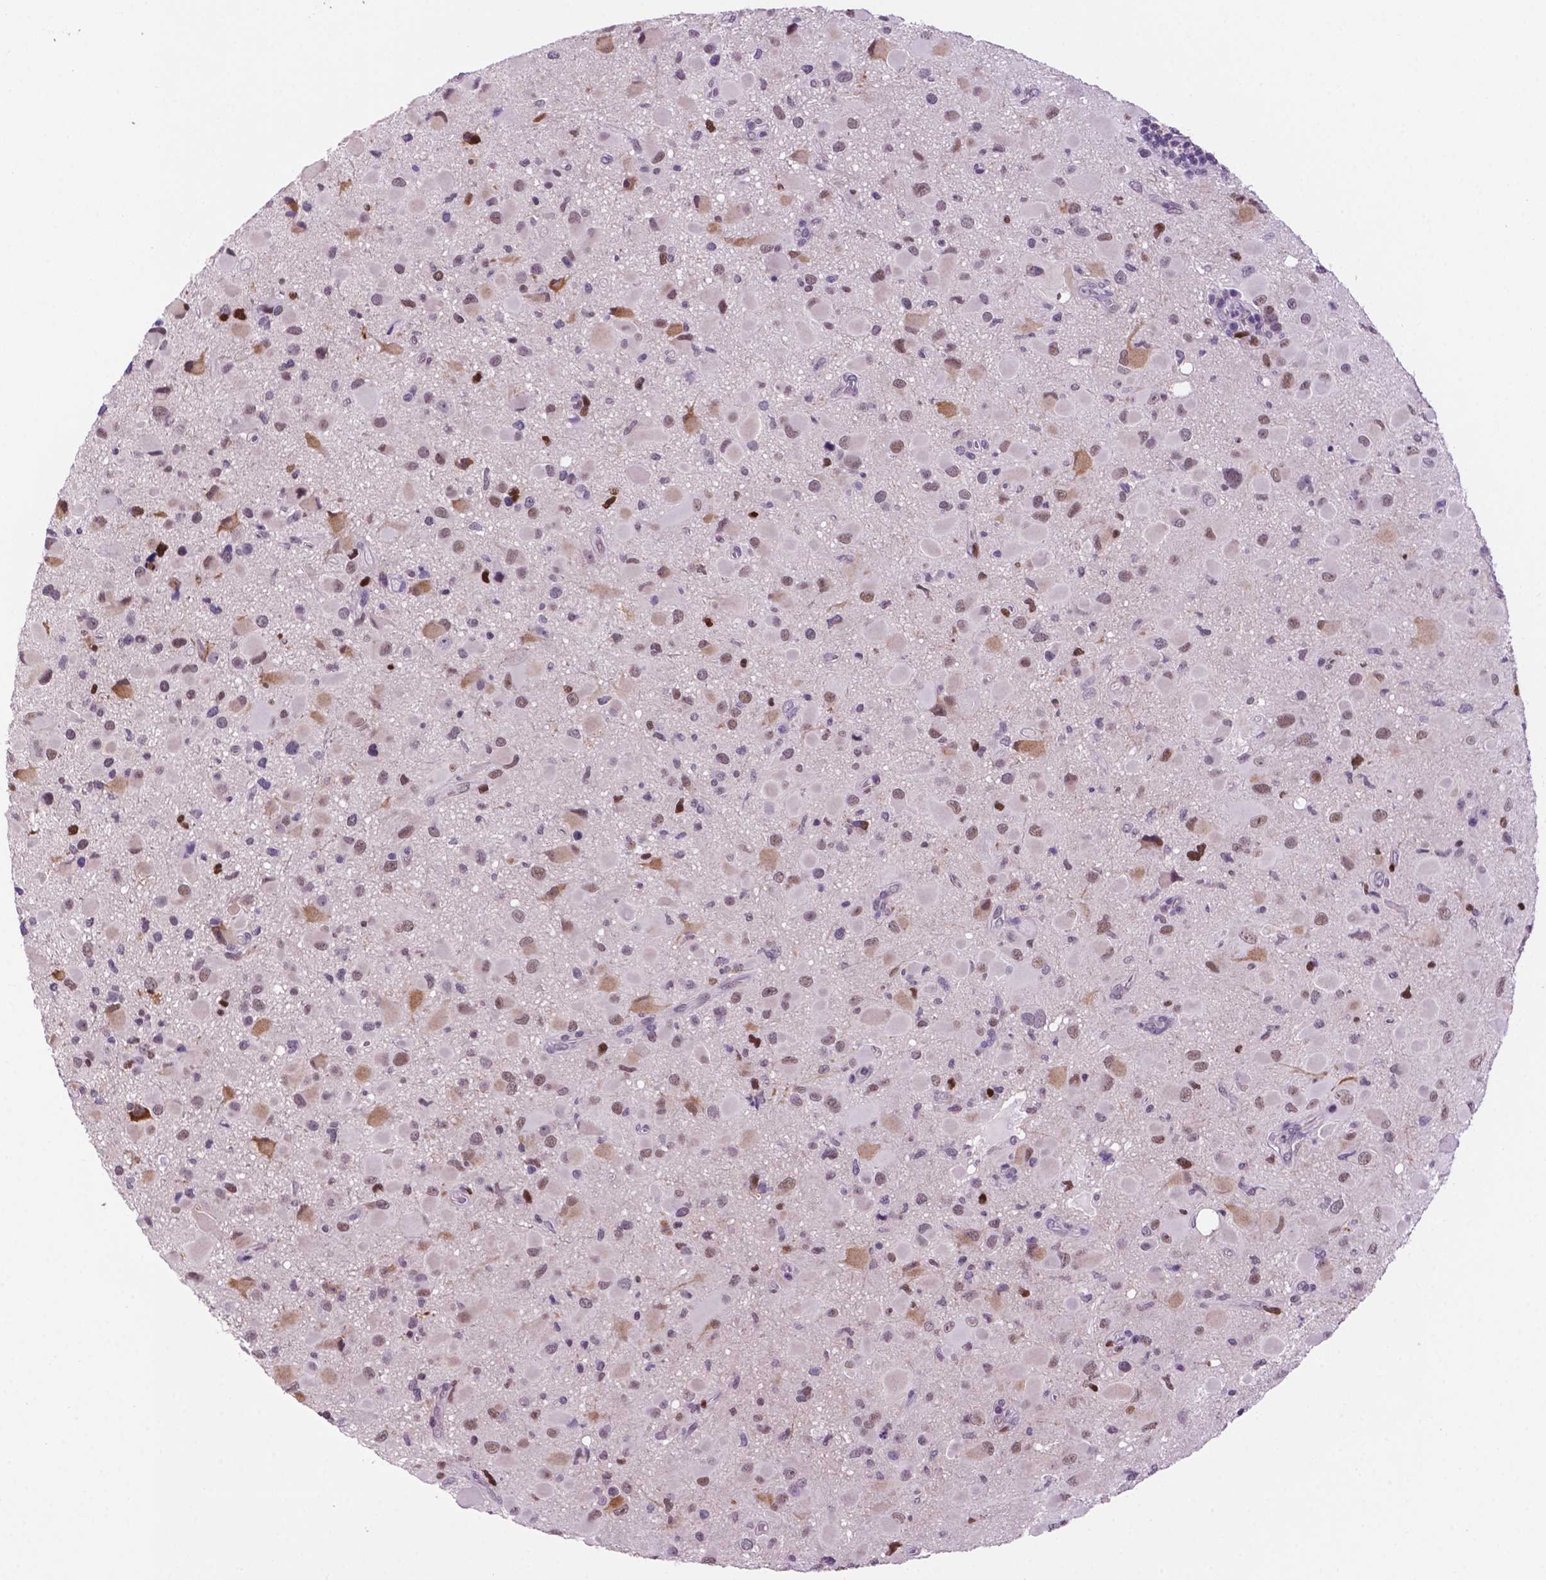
{"staining": {"intensity": "weak", "quantity": "25%-75%", "location": "nuclear"}, "tissue": "glioma", "cell_type": "Tumor cells", "image_type": "cancer", "snomed": [{"axis": "morphology", "description": "Glioma, malignant, Low grade"}, {"axis": "topography", "description": "Brain"}], "caption": "The immunohistochemical stain shows weak nuclear staining in tumor cells of low-grade glioma (malignant) tissue. The protein of interest is stained brown, and the nuclei are stained in blue (DAB (3,3'-diaminobenzidine) IHC with brightfield microscopy, high magnification).", "gene": "NCAPH2", "patient": {"sex": "female", "age": 32}}